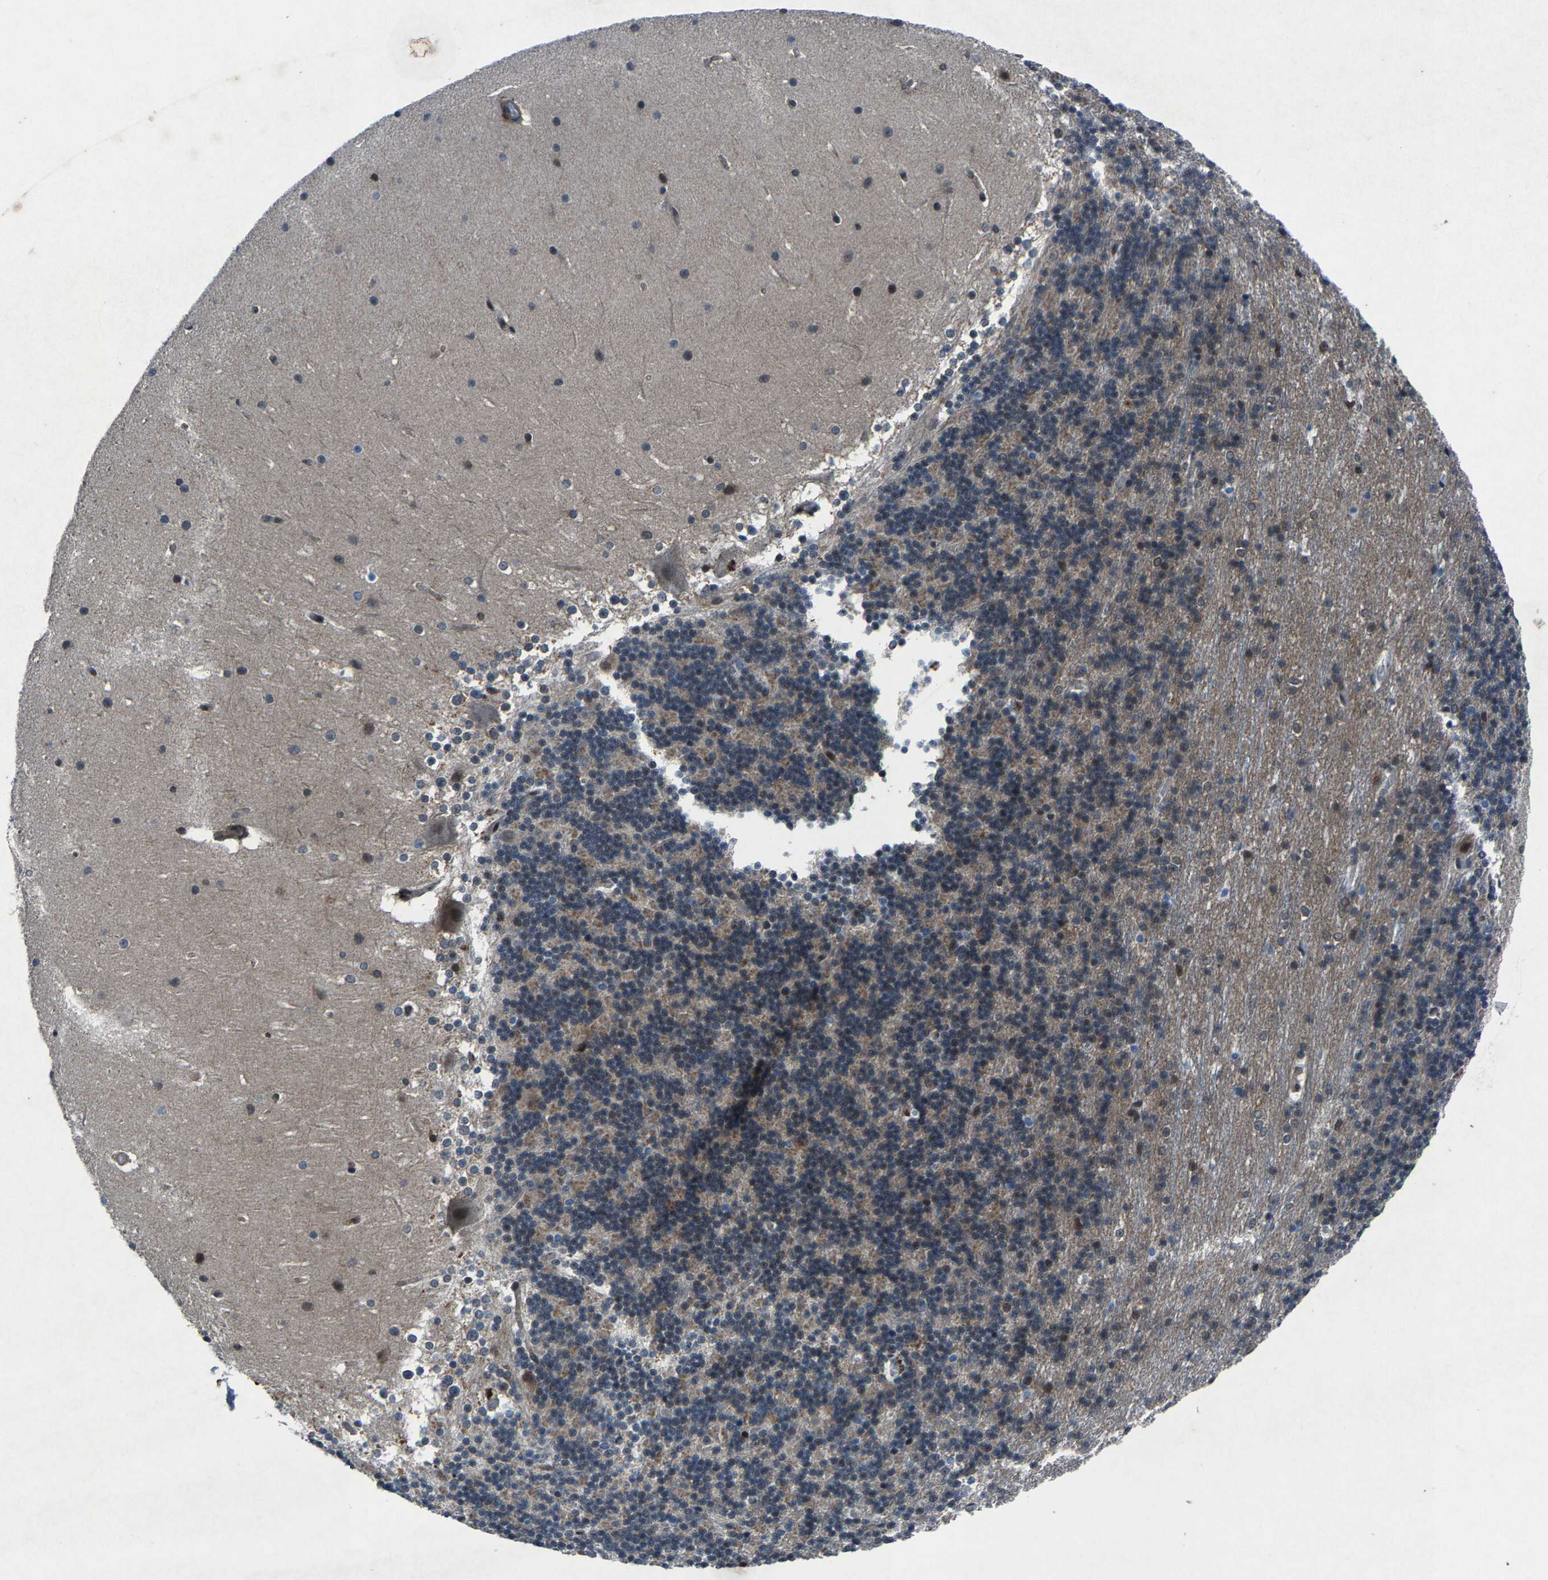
{"staining": {"intensity": "weak", "quantity": "25%-75%", "location": "cytoplasmic/membranous"}, "tissue": "cerebellum", "cell_type": "Cells in granular layer", "image_type": "normal", "snomed": [{"axis": "morphology", "description": "Normal tissue, NOS"}, {"axis": "topography", "description": "Cerebellum"}], "caption": "Immunohistochemical staining of unremarkable human cerebellum demonstrates weak cytoplasmic/membranous protein positivity in about 25%-75% of cells in granular layer.", "gene": "ATXN3", "patient": {"sex": "female", "age": 19}}